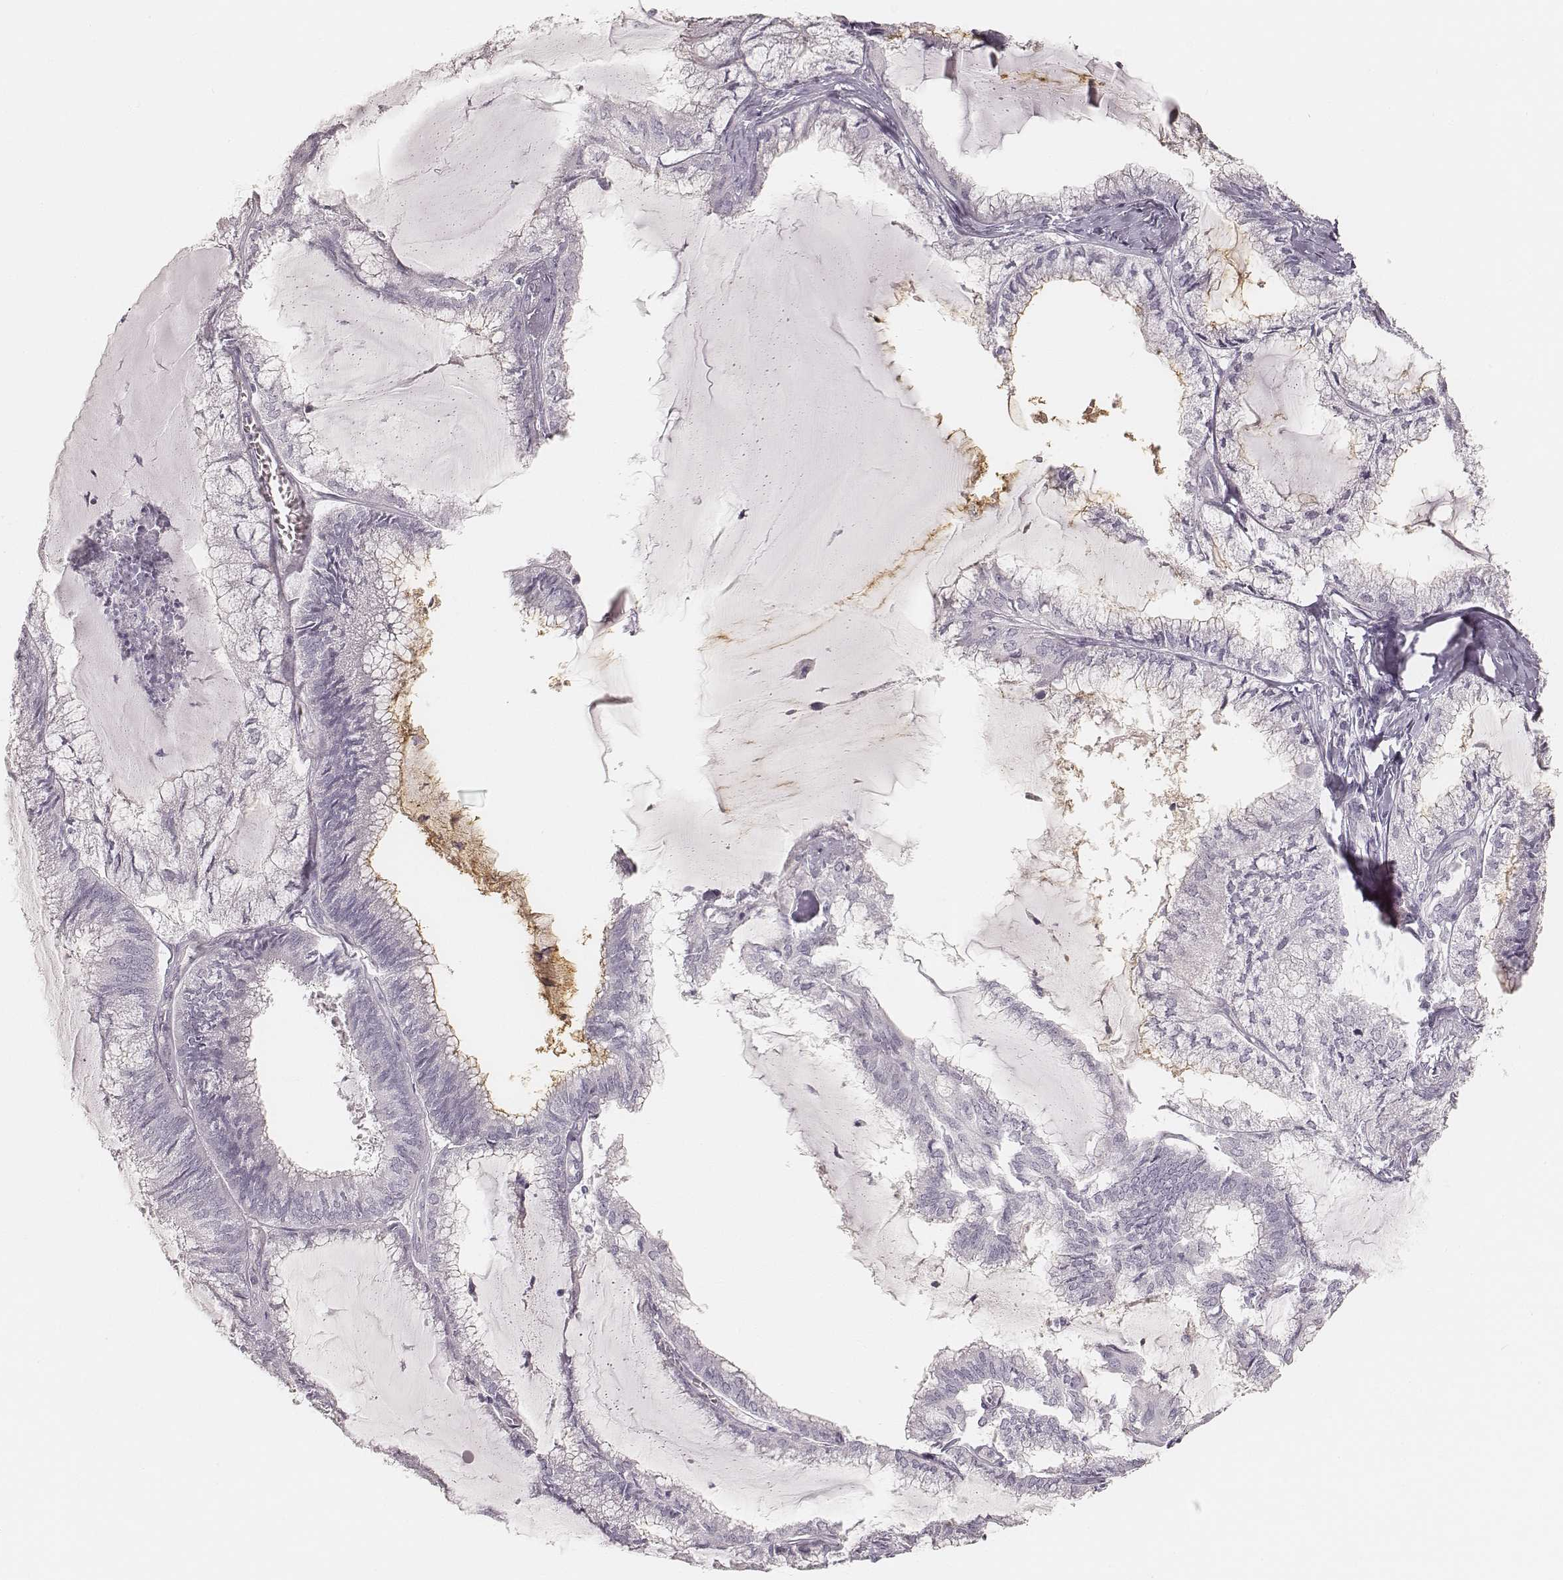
{"staining": {"intensity": "negative", "quantity": "none", "location": "none"}, "tissue": "endometrial cancer", "cell_type": "Tumor cells", "image_type": "cancer", "snomed": [{"axis": "morphology", "description": "Carcinoma, NOS"}, {"axis": "topography", "description": "Endometrium"}], "caption": "Protein analysis of endometrial carcinoma displays no significant positivity in tumor cells. The staining was performed using DAB (3,3'-diaminobenzidine) to visualize the protein expression in brown, while the nuclei were stained in blue with hematoxylin (Magnification: 20x).", "gene": "HNF4G", "patient": {"sex": "female", "age": 62}}